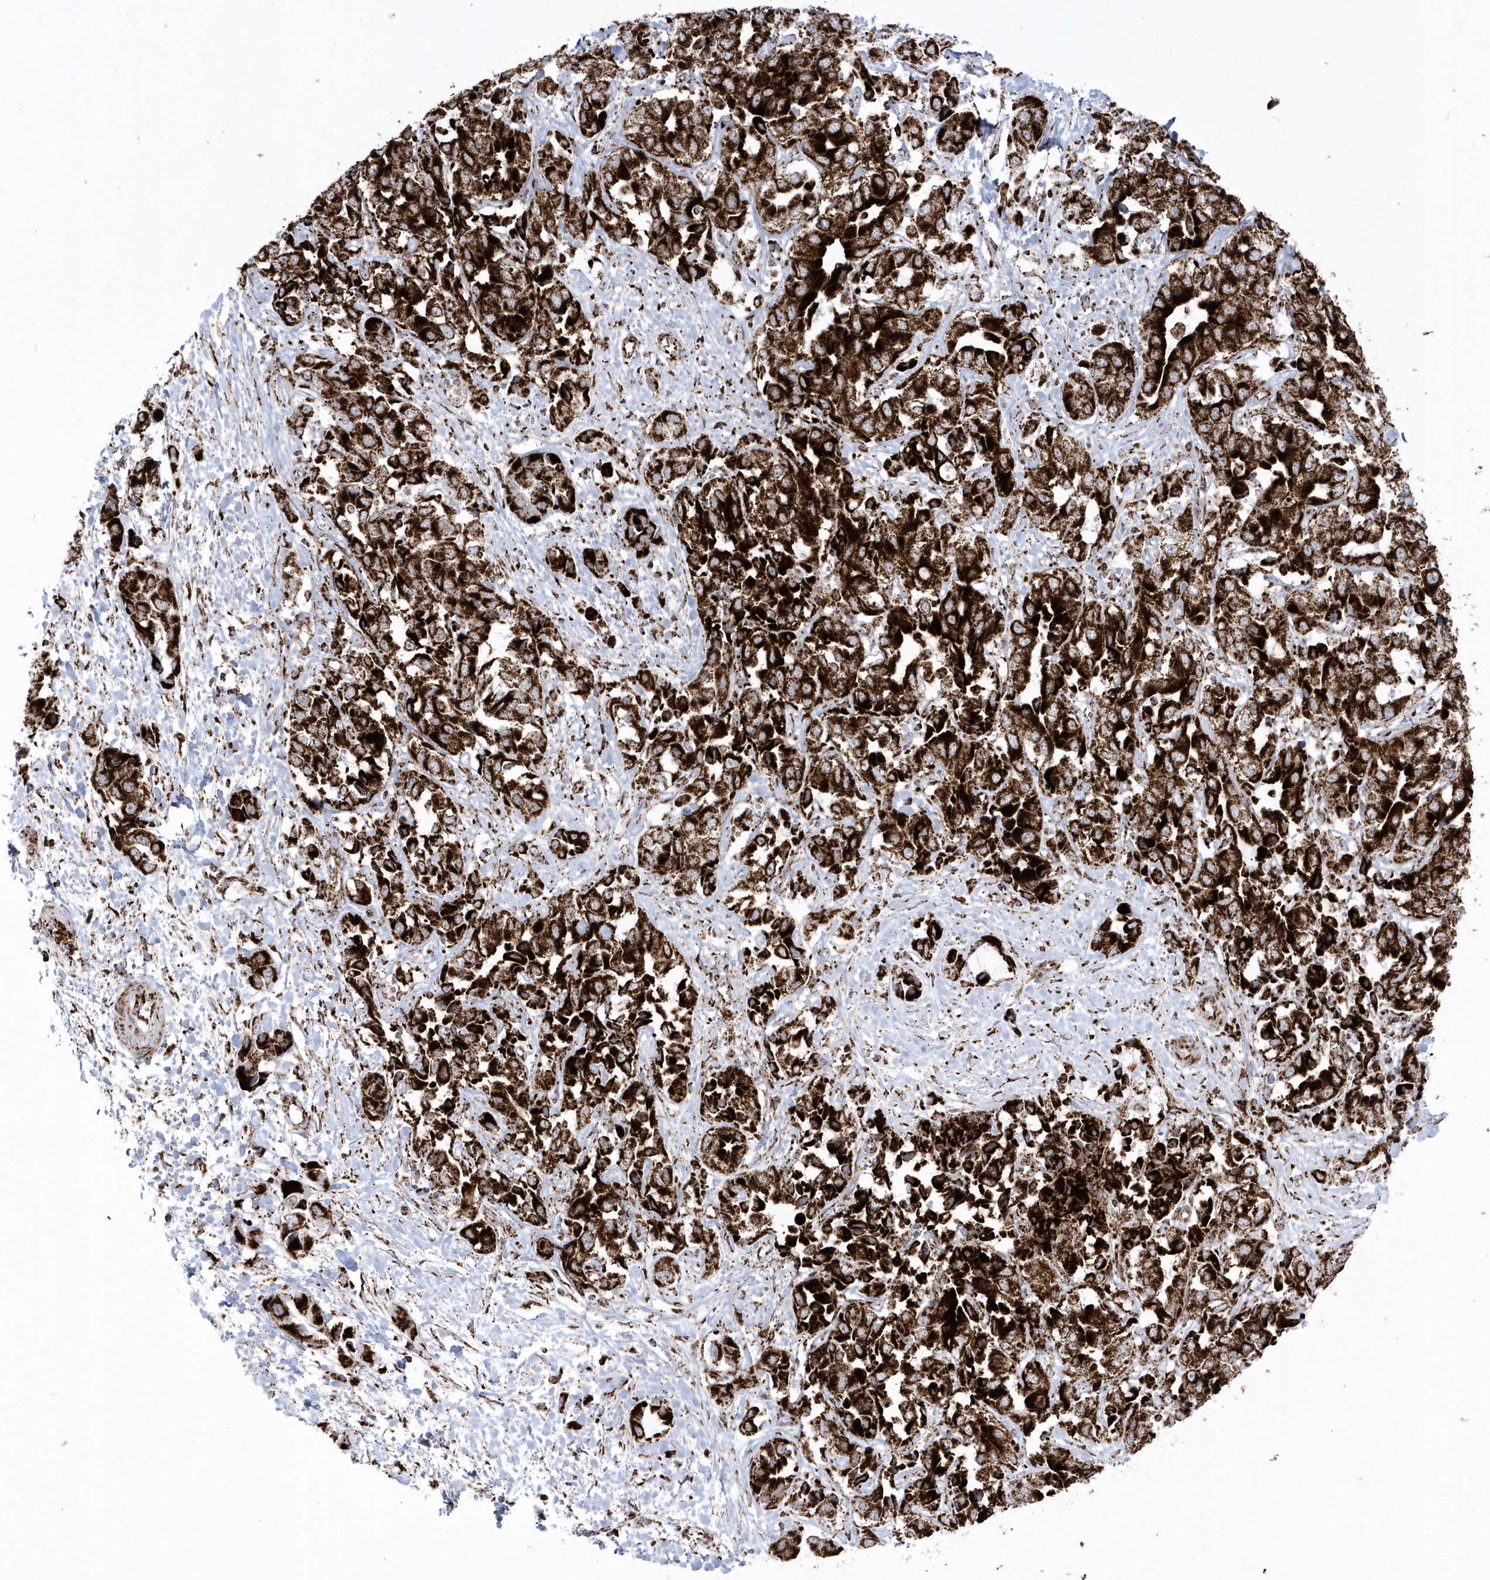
{"staining": {"intensity": "strong", "quantity": ">75%", "location": "cytoplasmic/membranous"}, "tissue": "liver cancer", "cell_type": "Tumor cells", "image_type": "cancer", "snomed": [{"axis": "morphology", "description": "Cholangiocarcinoma"}, {"axis": "topography", "description": "Liver"}], "caption": "IHC photomicrograph of human liver cancer stained for a protein (brown), which reveals high levels of strong cytoplasmic/membranous staining in about >75% of tumor cells.", "gene": "CRY2", "patient": {"sex": "female", "age": 52}}